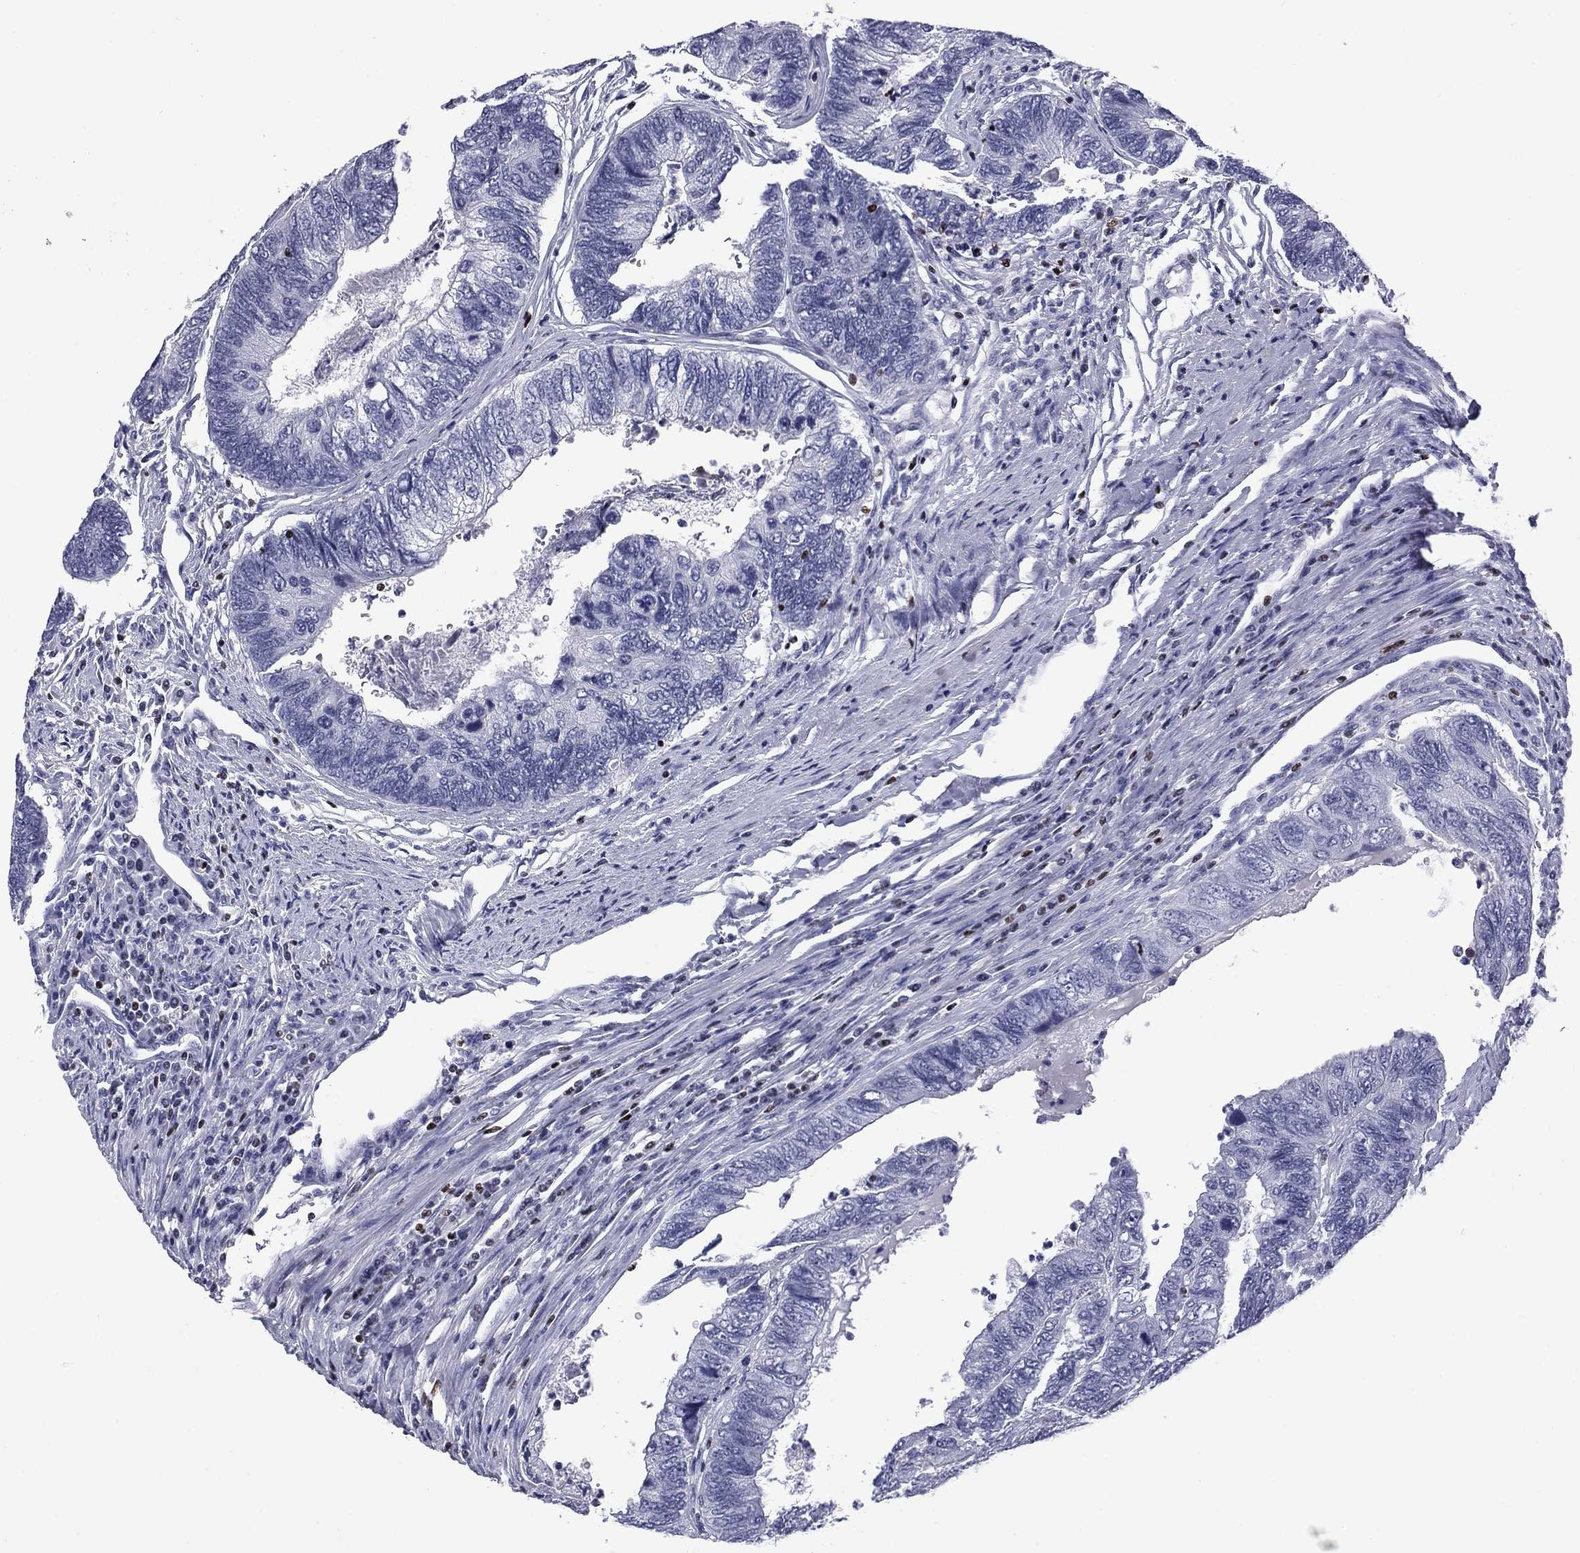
{"staining": {"intensity": "negative", "quantity": "none", "location": "none"}, "tissue": "colorectal cancer", "cell_type": "Tumor cells", "image_type": "cancer", "snomed": [{"axis": "morphology", "description": "Adenocarcinoma, NOS"}, {"axis": "topography", "description": "Colon"}], "caption": "Tumor cells show no significant protein staining in colorectal cancer (adenocarcinoma). (Brightfield microscopy of DAB IHC at high magnification).", "gene": "IKZF3", "patient": {"sex": "female", "age": 67}}